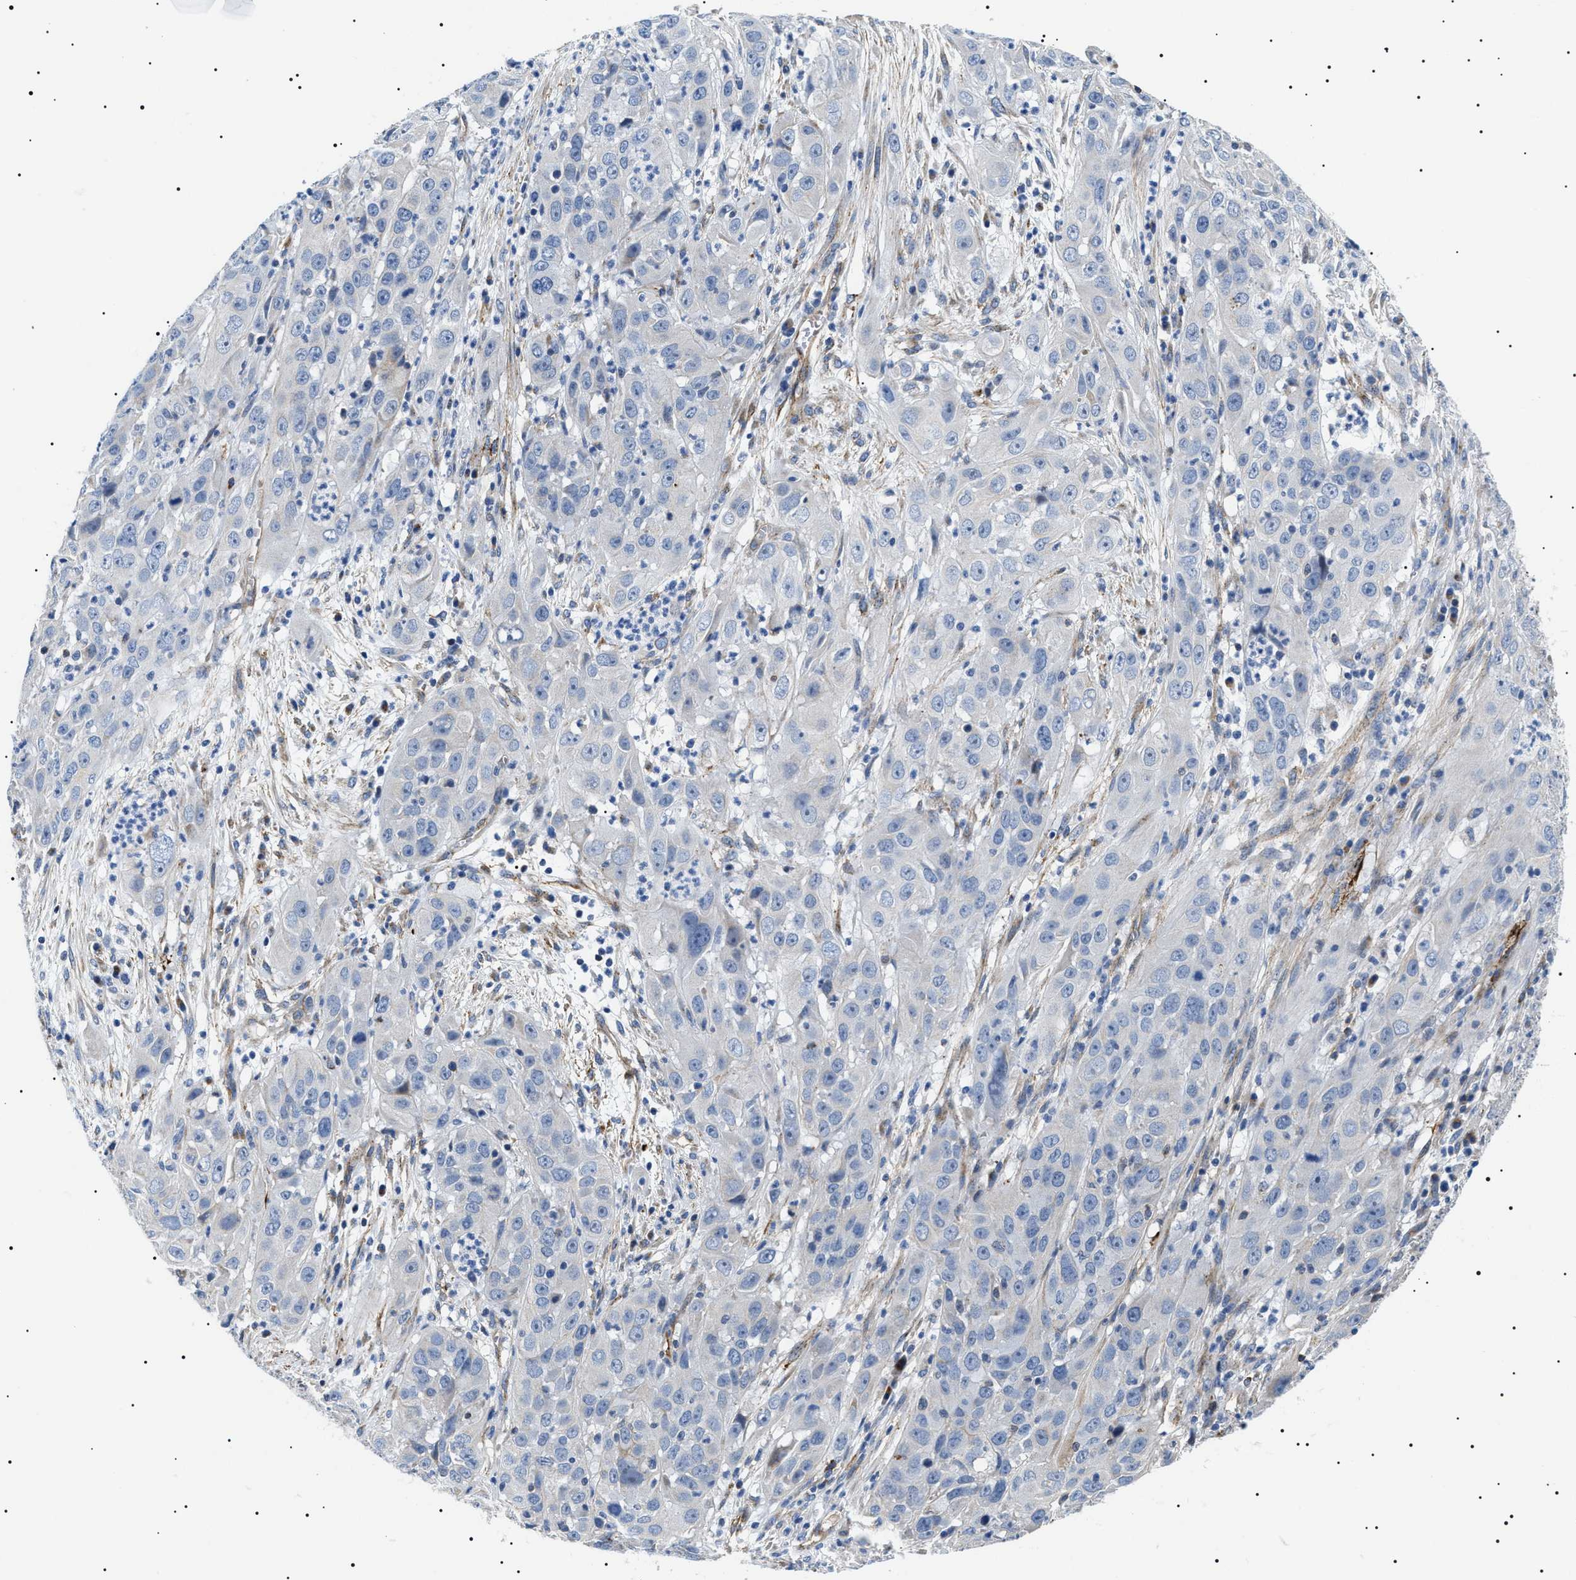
{"staining": {"intensity": "negative", "quantity": "none", "location": "none"}, "tissue": "cervical cancer", "cell_type": "Tumor cells", "image_type": "cancer", "snomed": [{"axis": "morphology", "description": "Squamous cell carcinoma, NOS"}, {"axis": "topography", "description": "Cervix"}], "caption": "An immunohistochemistry (IHC) photomicrograph of cervical cancer (squamous cell carcinoma) is shown. There is no staining in tumor cells of cervical cancer (squamous cell carcinoma). The staining is performed using DAB brown chromogen with nuclei counter-stained in using hematoxylin.", "gene": "TMEM222", "patient": {"sex": "female", "age": 32}}